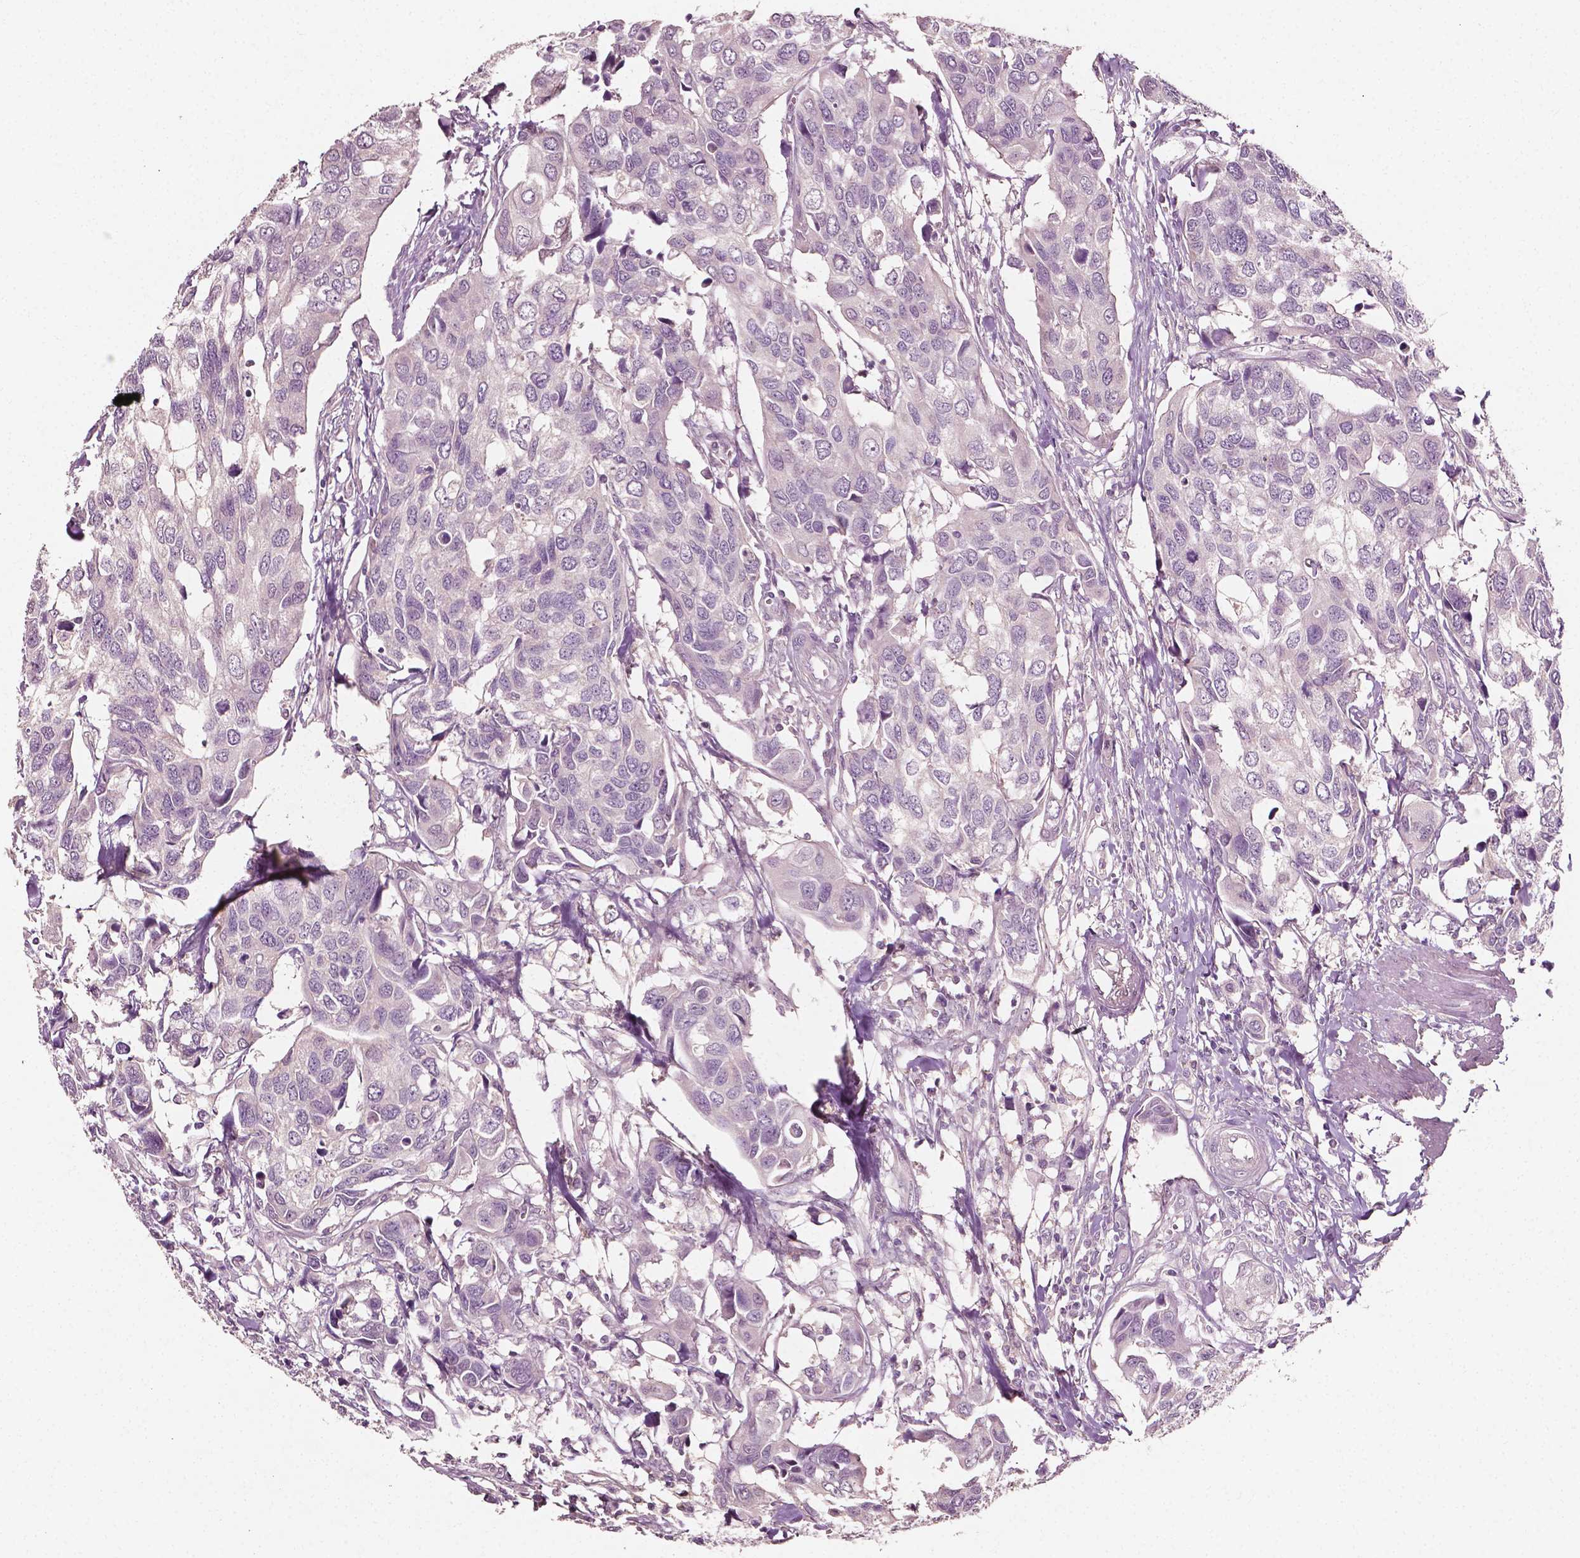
{"staining": {"intensity": "negative", "quantity": "none", "location": "none"}, "tissue": "urothelial cancer", "cell_type": "Tumor cells", "image_type": "cancer", "snomed": [{"axis": "morphology", "description": "Urothelial carcinoma, High grade"}, {"axis": "topography", "description": "Urinary bladder"}], "caption": "Immunohistochemical staining of human urothelial cancer exhibits no significant expression in tumor cells. (Stains: DAB (3,3'-diaminobenzidine) IHC with hematoxylin counter stain, Microscopy: brightfield microscopy at high magnification).", "gene": "PLA2R1", "patient": {"sex": "male", "age": 60}}